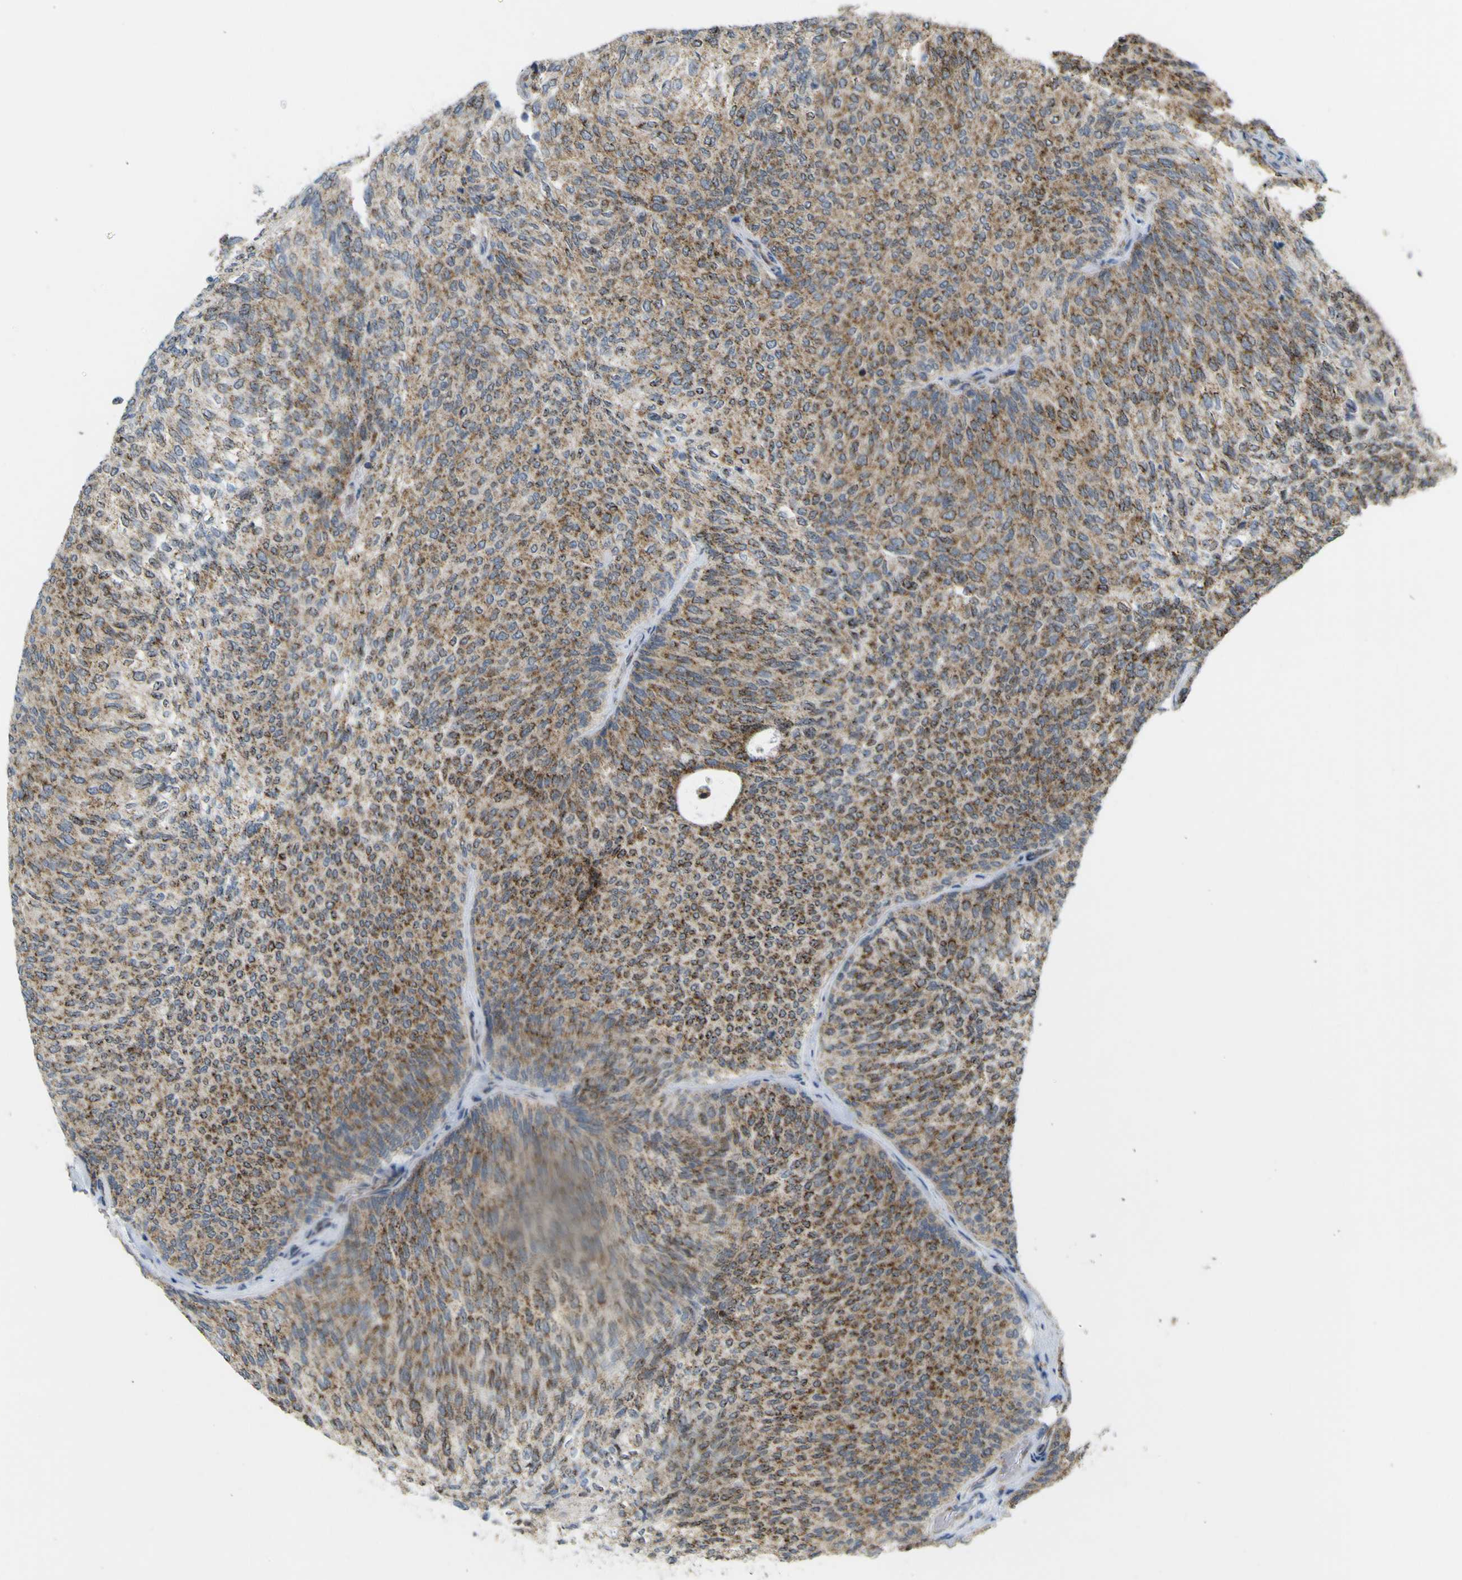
{"staining": {"intensity": "moderate", "quantity": ">75%", "location": "cytoplasmic/membranous"}, "tissue": "urothelial cancer", "cell_type": "Tumor cells", "image_type": "cancer", "snomed": [{"axis": "morphology", "description": "Urothelial carcinoma, Low grade"}, {"axis": "topography", "description": "Urinary bladder"}], "caption": "Urothelial carcinoma (low-grade) stained for a protein reveals moderate cytoplasmic/membranous positivity in tumor cells. Nuclei are stained in blue.", "gene": "ACBD5", "patient": {"sex": "female", "age": 79}}